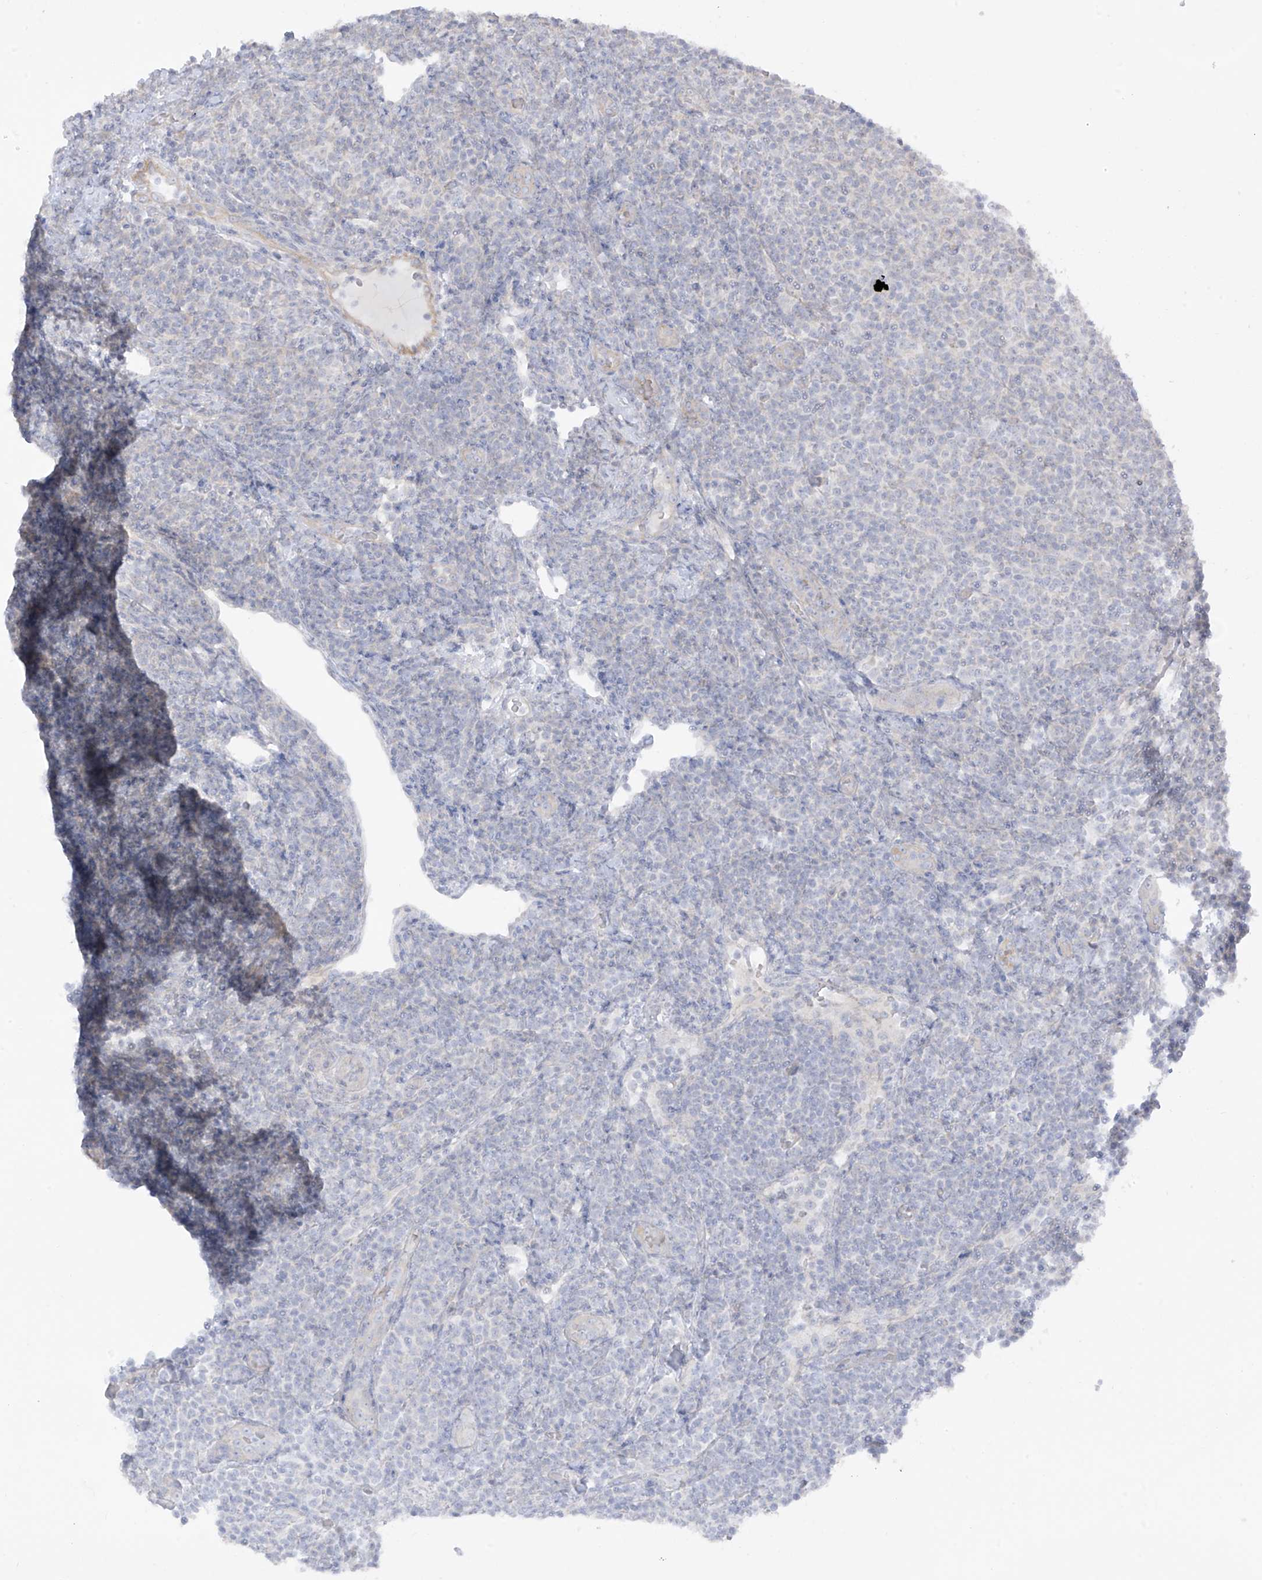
{"staining": {"intensity": "negative", "quantity": "none", "location": "none"}, "tissue": "lymphoma", "cell_type": "Tumor cells", "image_type": "cancer", "snomed": [{"axis": "morphology", "description": "Malignant lymphoma, non-Hodgkin's type, Low grade"}, {"axis": "topography", "description": "Lymph node"}], "caption": "Image shows no significant protein positivity in tumor cells of malignant lymphoma, non-Hodgkin's type (low-grade).", "gene": "EIPR1", "patient": {"sex": "male", "age": 66}}